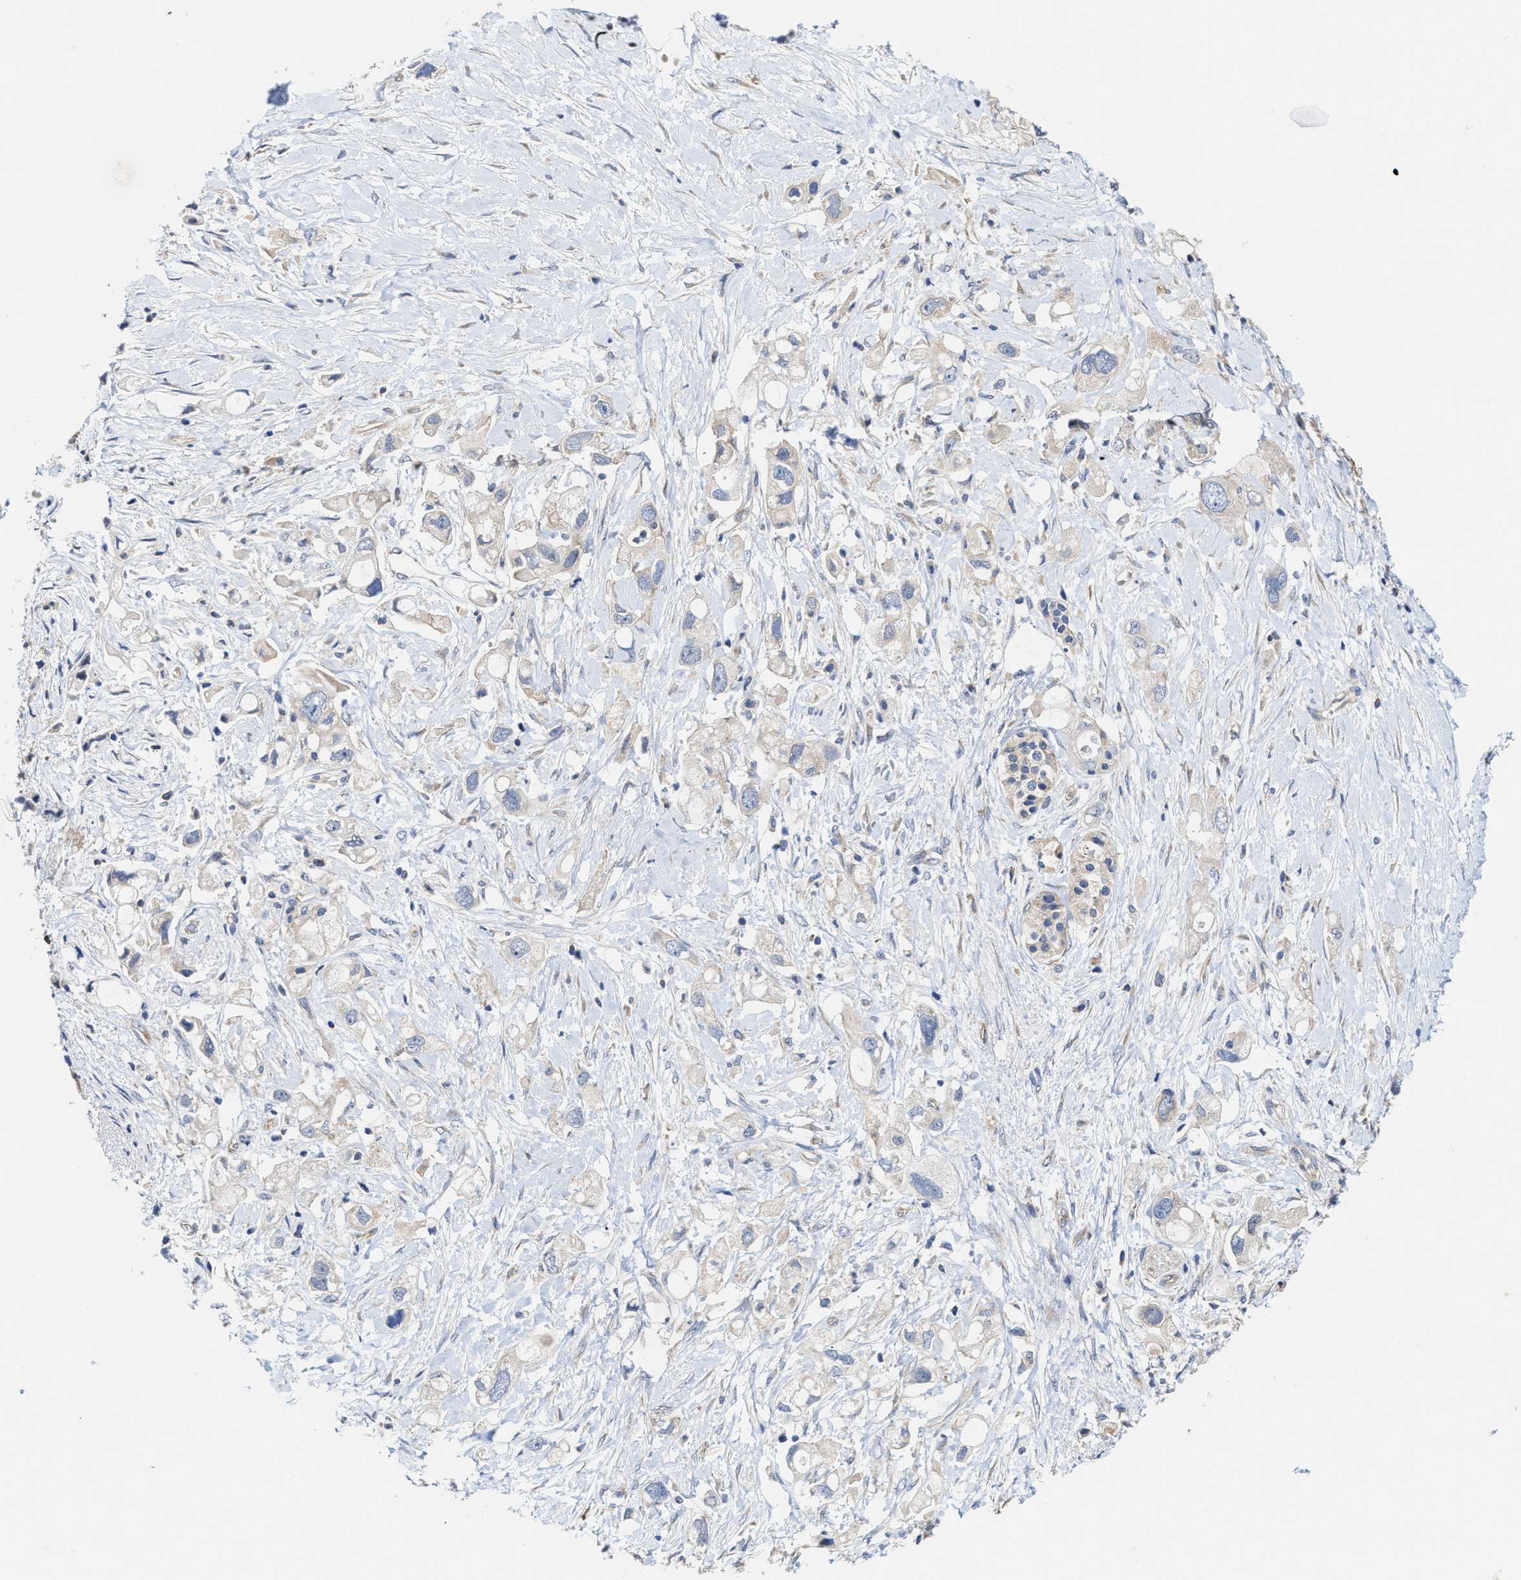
{"staining": {"intensity": "weak", "quantity": "<25%", "location": "cytoplasmic/membranous"}, "tissue": "pancreatic cancer", "cell_type": "Tumor cells", "image_type": "cancer", "snomed": [{"axis": "morphology", "description": "Adenocarcinoma, NOS"}, {"axis": "topography", "description": "Pancreas"}], "caption": "Immunohistochemical staining of human pancreatic adenocarcinoma reveals no significant staining in tumor cells.", "gene": "TRAF6", "patient": {"sex": "female", "age": 56}}